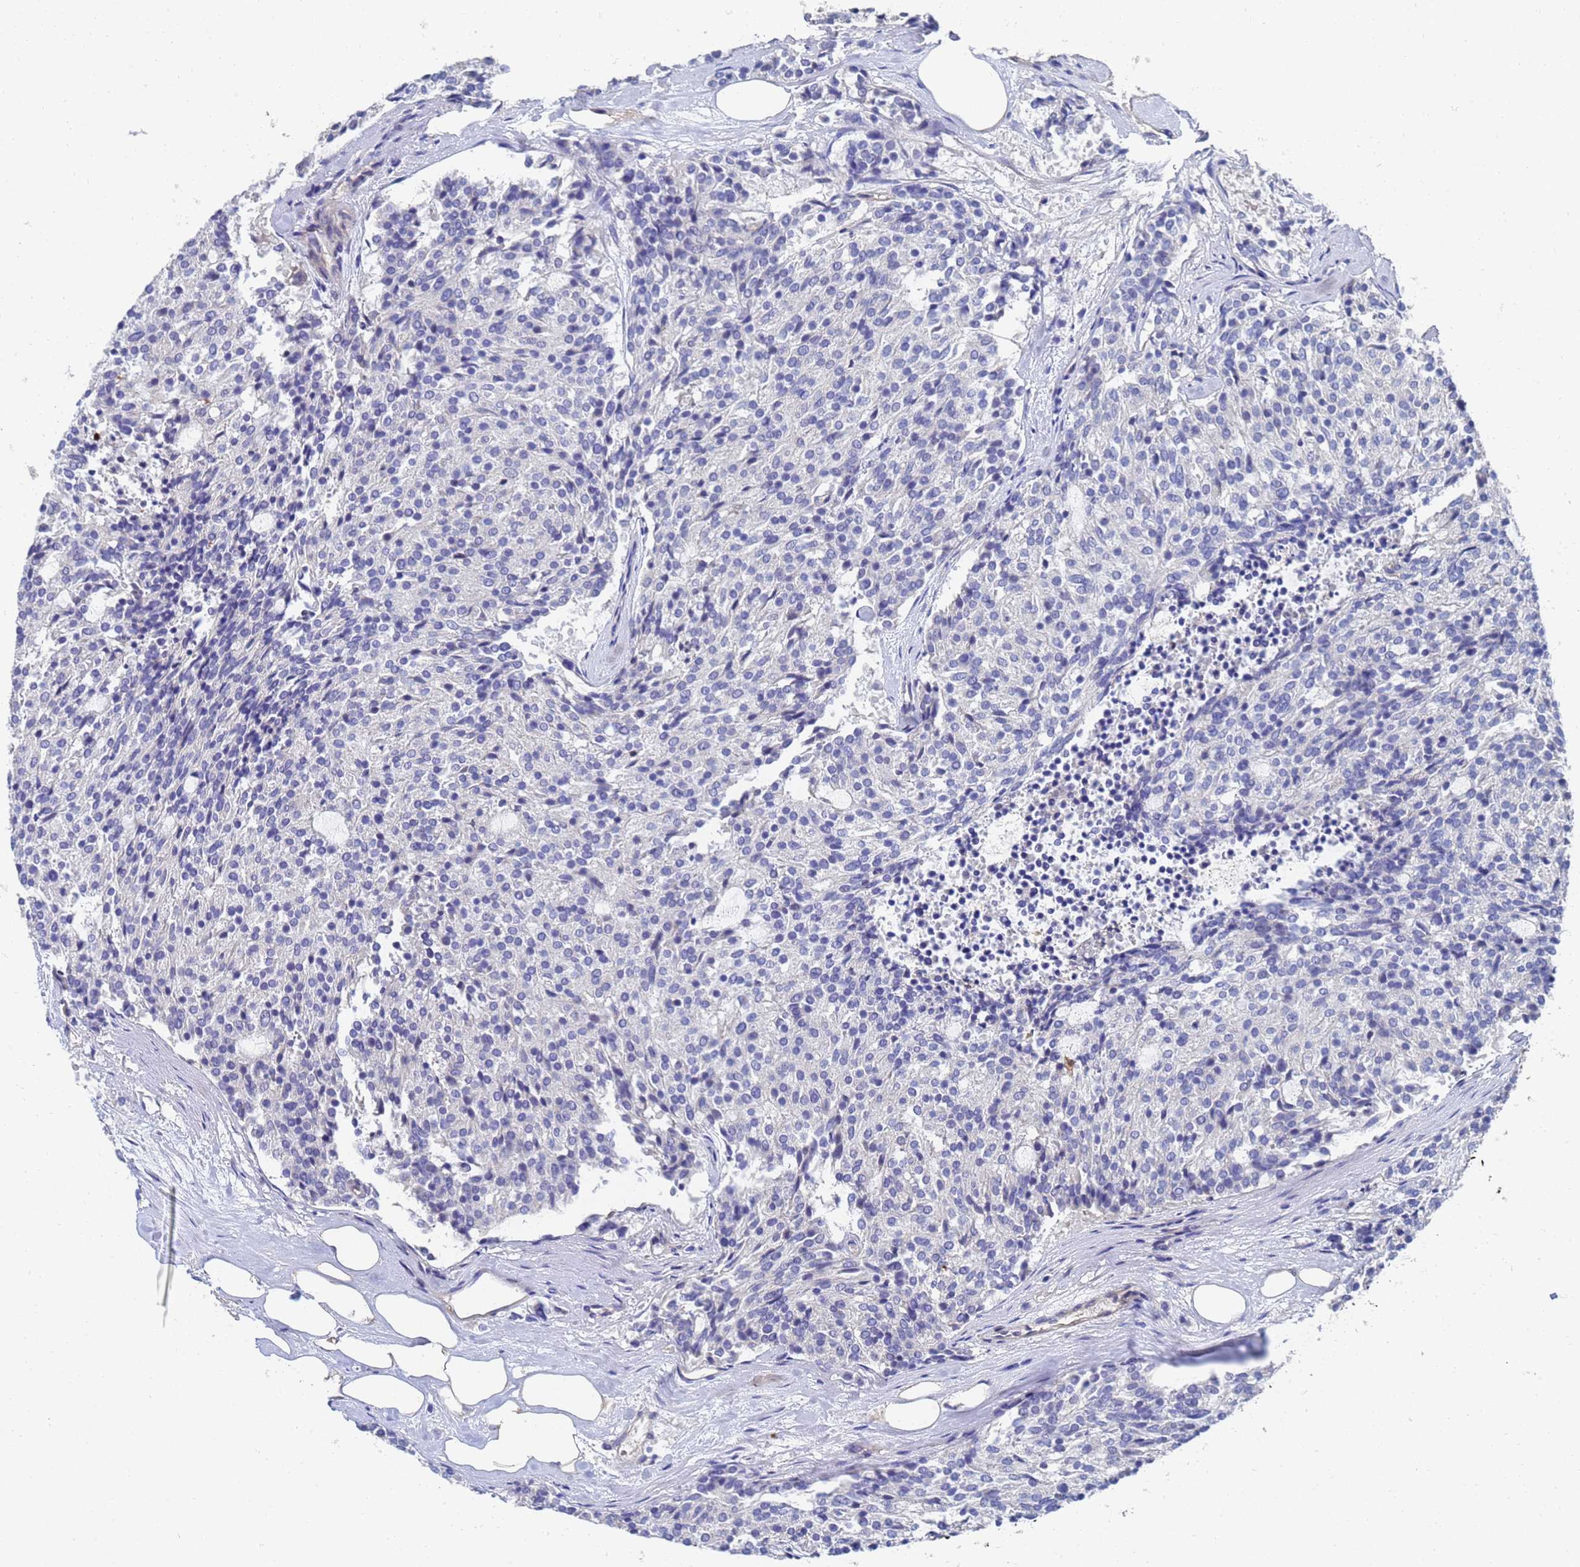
{"staining": {"intensity": "negative", "quantity": "none", "location": "none"}, "tissue": "carcinoid", "cell_type": "Tumor cells", "image_type": "cancer", "snomed": [{"axis": "morphology", "description": "Carcinoid, malignant, NOS"}, {"axis": "topography", "description": "Pancreas"}], "caption": "Immunohistochemistry photomicrograph of human carcinoid stained for a protein (brown), which shows no expression in tumor cells.", "gene": "LBX2", "patient": {"sex": "female", "age": 54}}